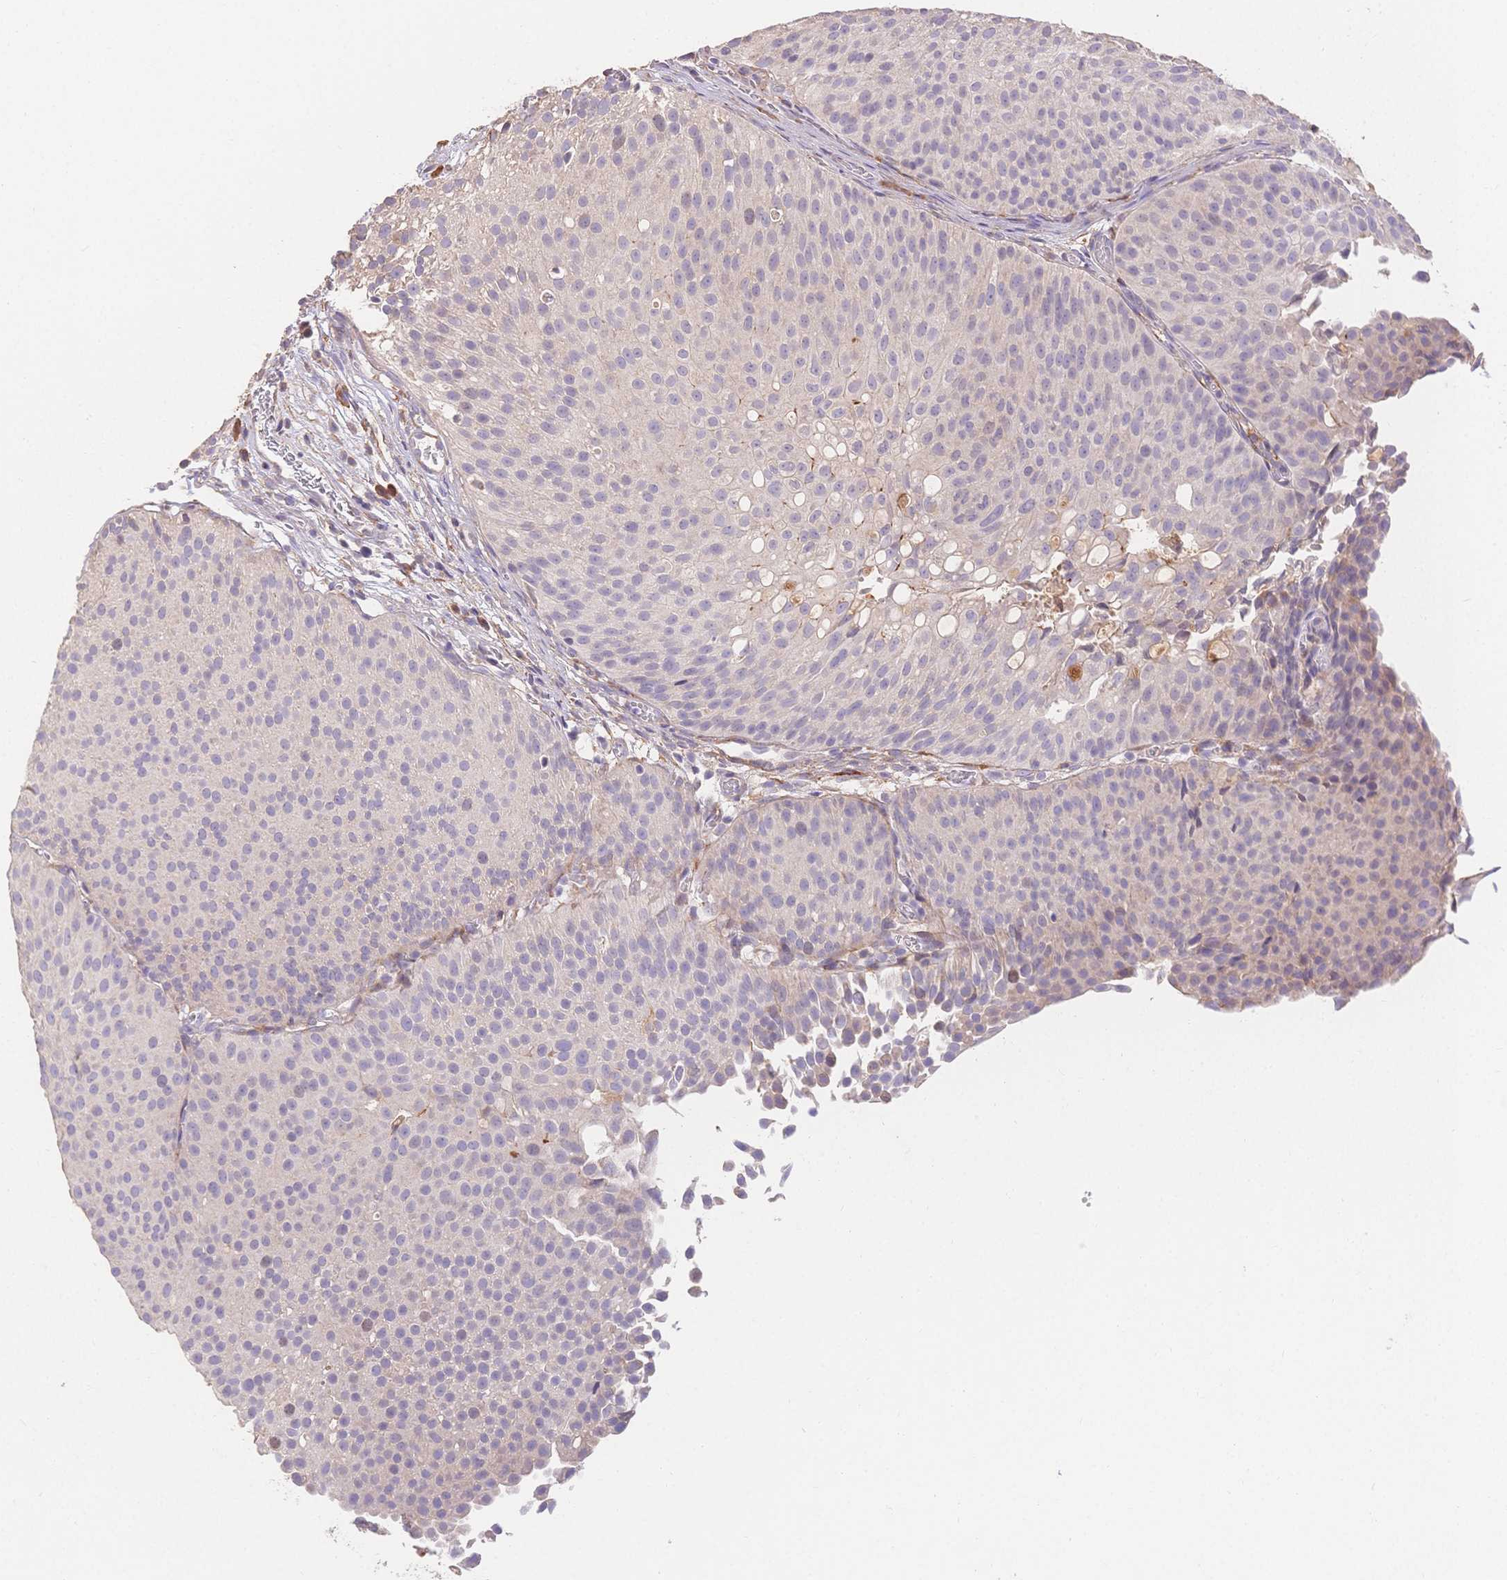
{"staining": {"intensity": "negative", "quantity": "none", "location": "none"}, "tissue": "urothelial cancer", "cell_type": "Tumor cells", "image_type": "cancer", "snomed": [{"axis": "morphology", "description": "Urothelial carcinoma, Low grade"}, {"axis": "topography", "description": "Urinary bladder"}], "caption": "High magnification brightfield microscopy of urothelial carcinoma (low-grade) stained with DAB (3,3'-diaminobenzidine) (brown) and counterstained with hematoxylin (blue): tumor cells show no significant expression.", "gene": "HS3ST5", "patient": {"sex": "male", "age": 80}}